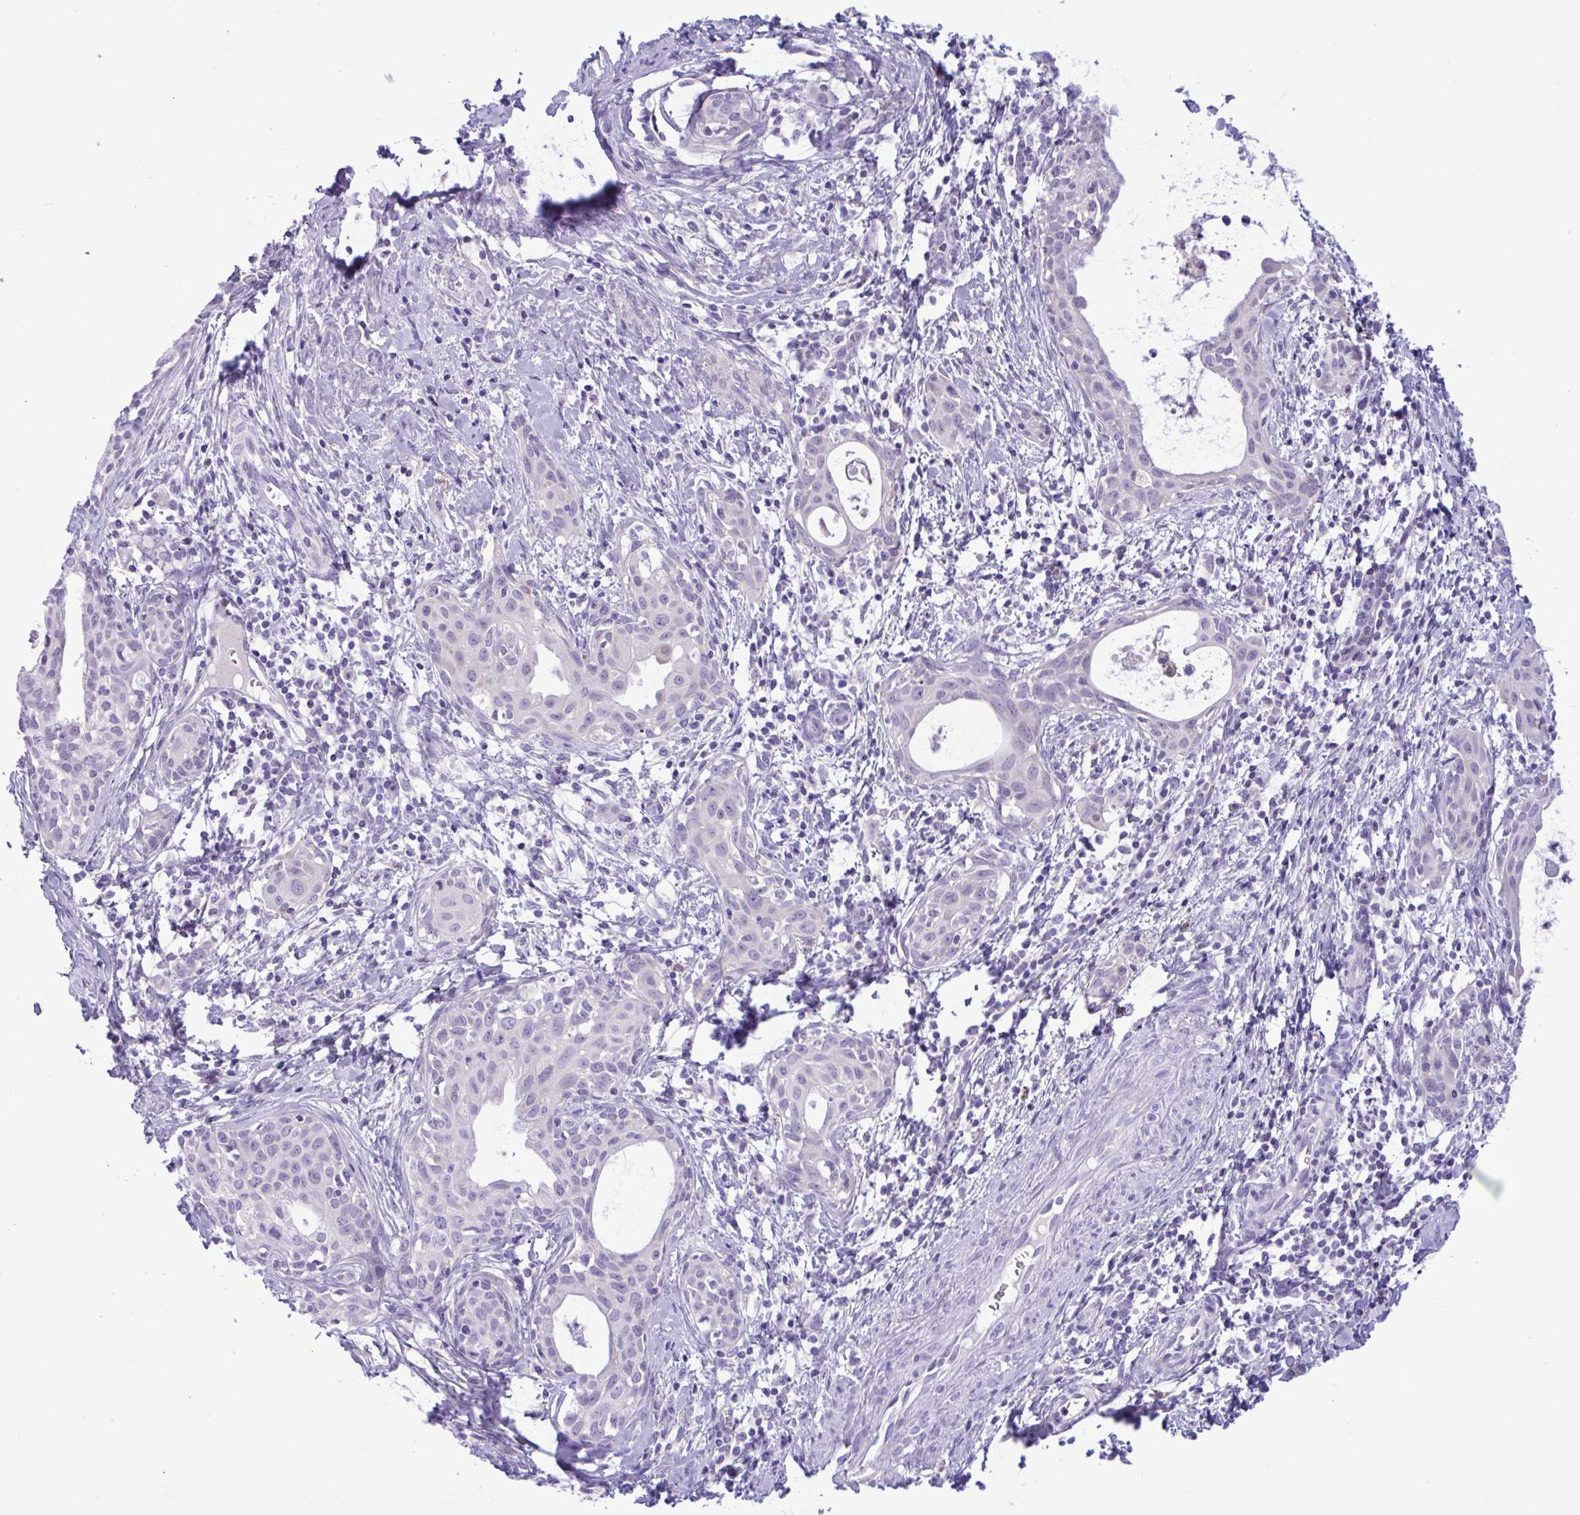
{"staining": {"intensity": "negative", "quantity": "none", "location": "none"}, "tissue": "cervical cancer", "cell_type": "Tumor cells", "image_type": "cancer", "snomed": [{"axis": "morphology", "description": "Squamous cell carcinoma, NOS"}, {"axis": "topography", "description": "Cervix"}], "caption": "Immunohistochemical staining of human cervical cancer (squamous cell carcinoma) reveals no significant positivity in tumor cells.", "gene": "SREBF1", "patient": {"sex": "female", "age": 52}}